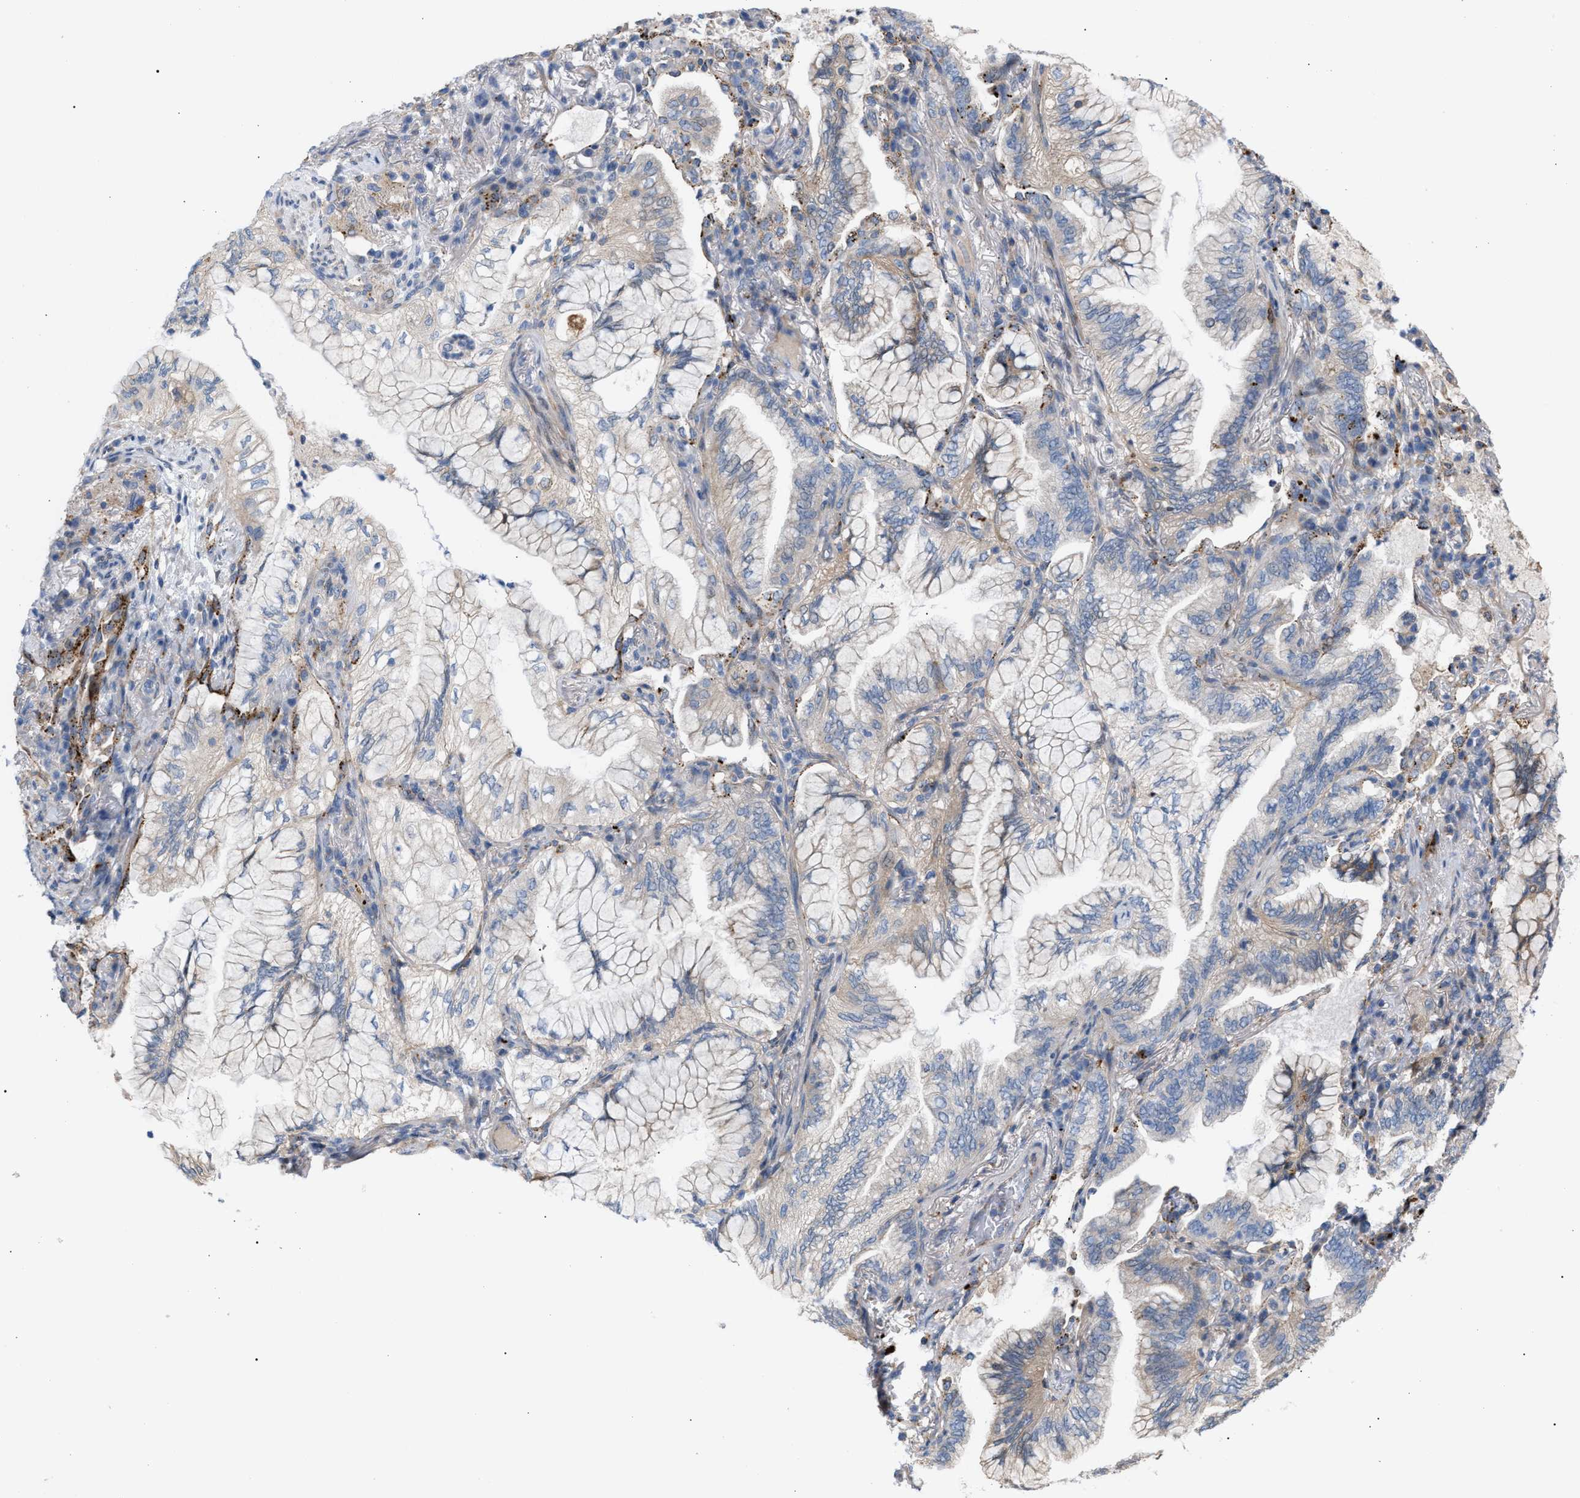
{"staining": {"intensity": "negative", "quantity": "none", "location": "none"}, "tissue": "lung cancer", "cell_type": "Tumor cells", "image_type": "cancer", "snomed": [{"axis": "morphology", "description": "Adenocarcinoma, NOS"}, {"axis": "topography", "description": "Lung"}], "caption": "An image of lung cancer (adenocarcinoma) stained for a protein reveals no brown staining in tumor cells.", "gene": "MBTD1", "patient": {"sex": "female", "age": 70}}